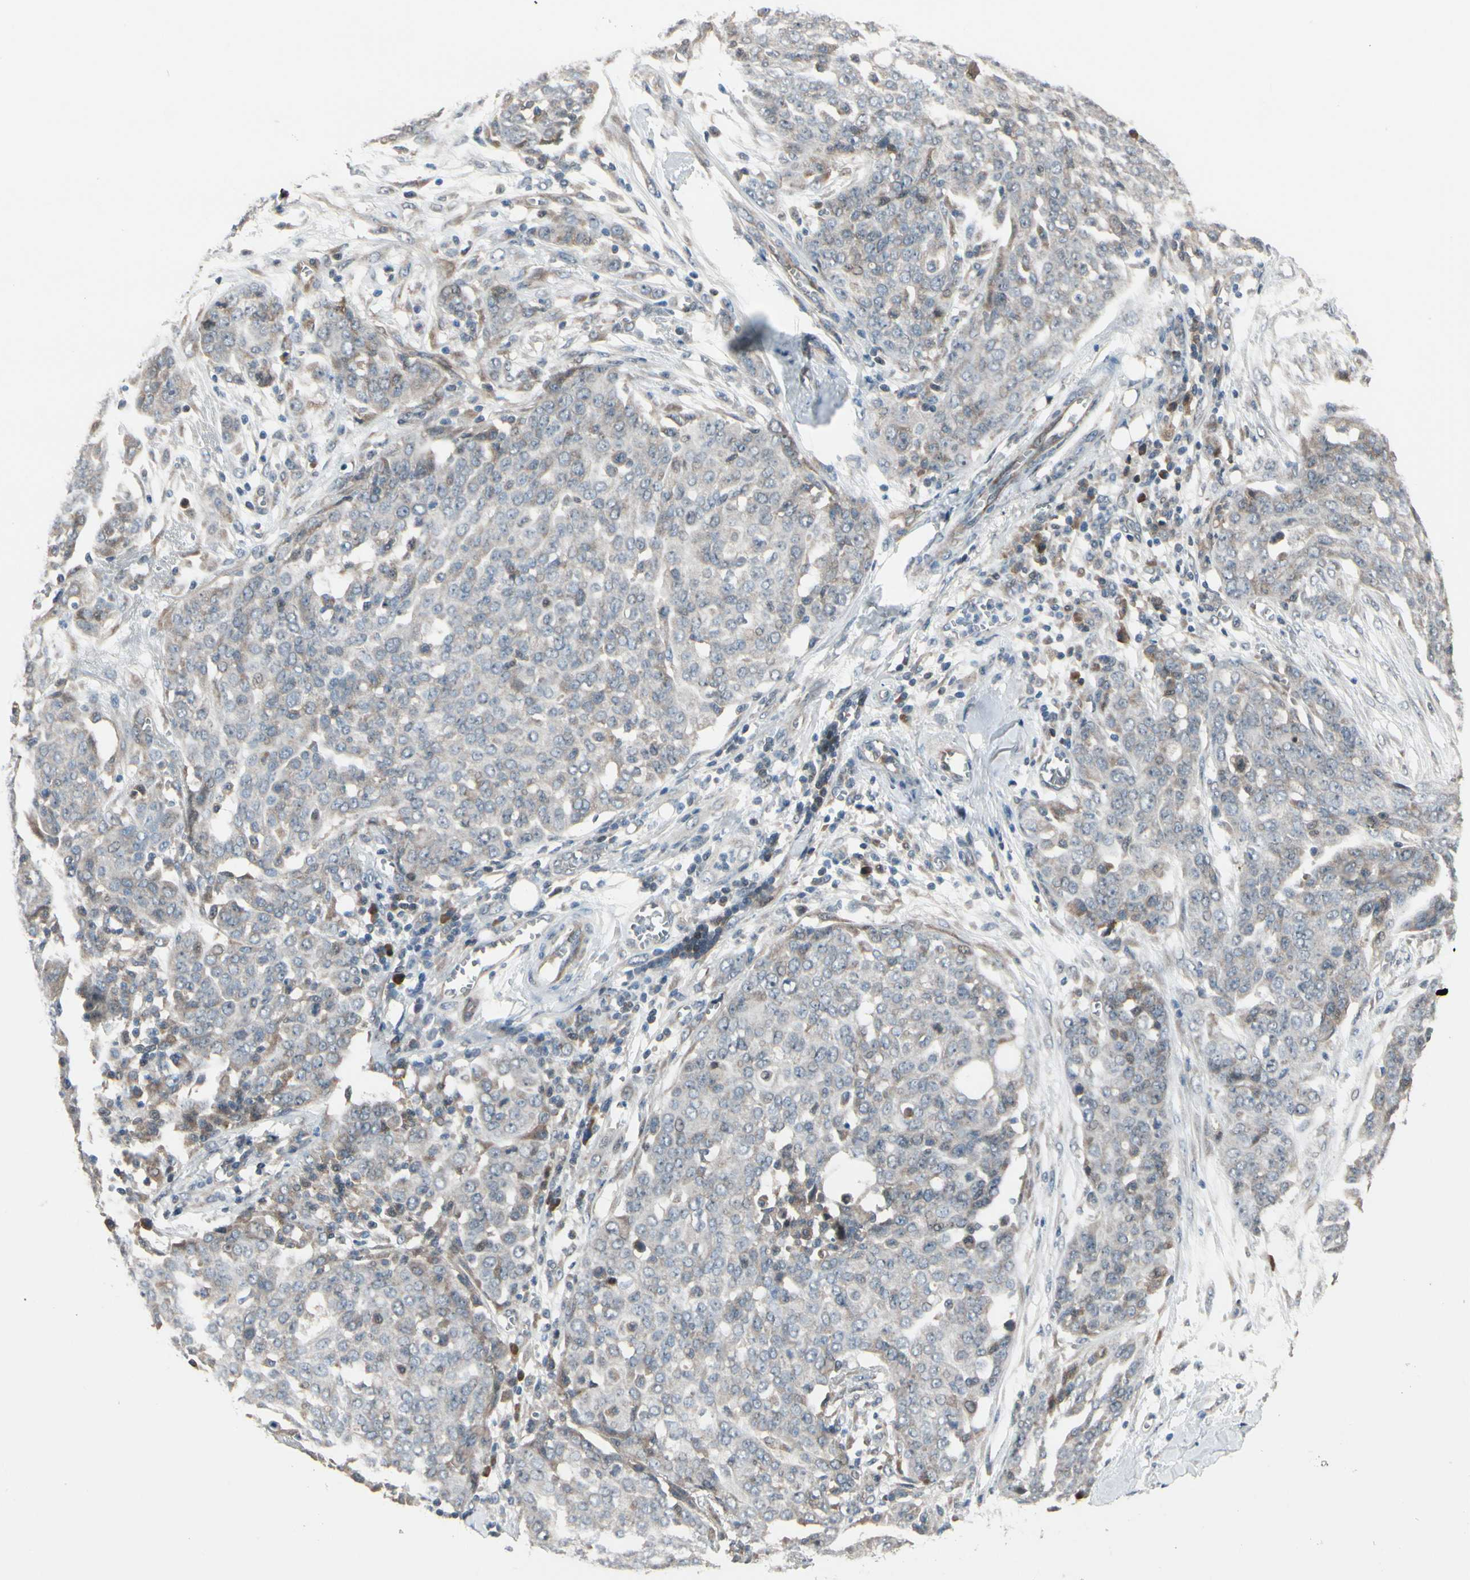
{"staining": {"intensity": "weak", "quantity": "<25%", "location": "cytoplasmic/membranous"}, "tissue": "ovarian cancer", "cell_type": "Tumor cells", "image_type": "cancer", "snomed": [{"axis": "morphology", "description": "Cystadenocarcinoma, serous, NOS"}, {"axis": "topography", "description": "Soft tissue"}, {"axis": "topography", "description": "Ovary"}], "caption": "This is an IHC micrograph of serous cystadenocarcinoma (ovarian). There is no staining in tumor cells.", "gene": "SNX29", "patient": {"sex": "female", "age": 57}}